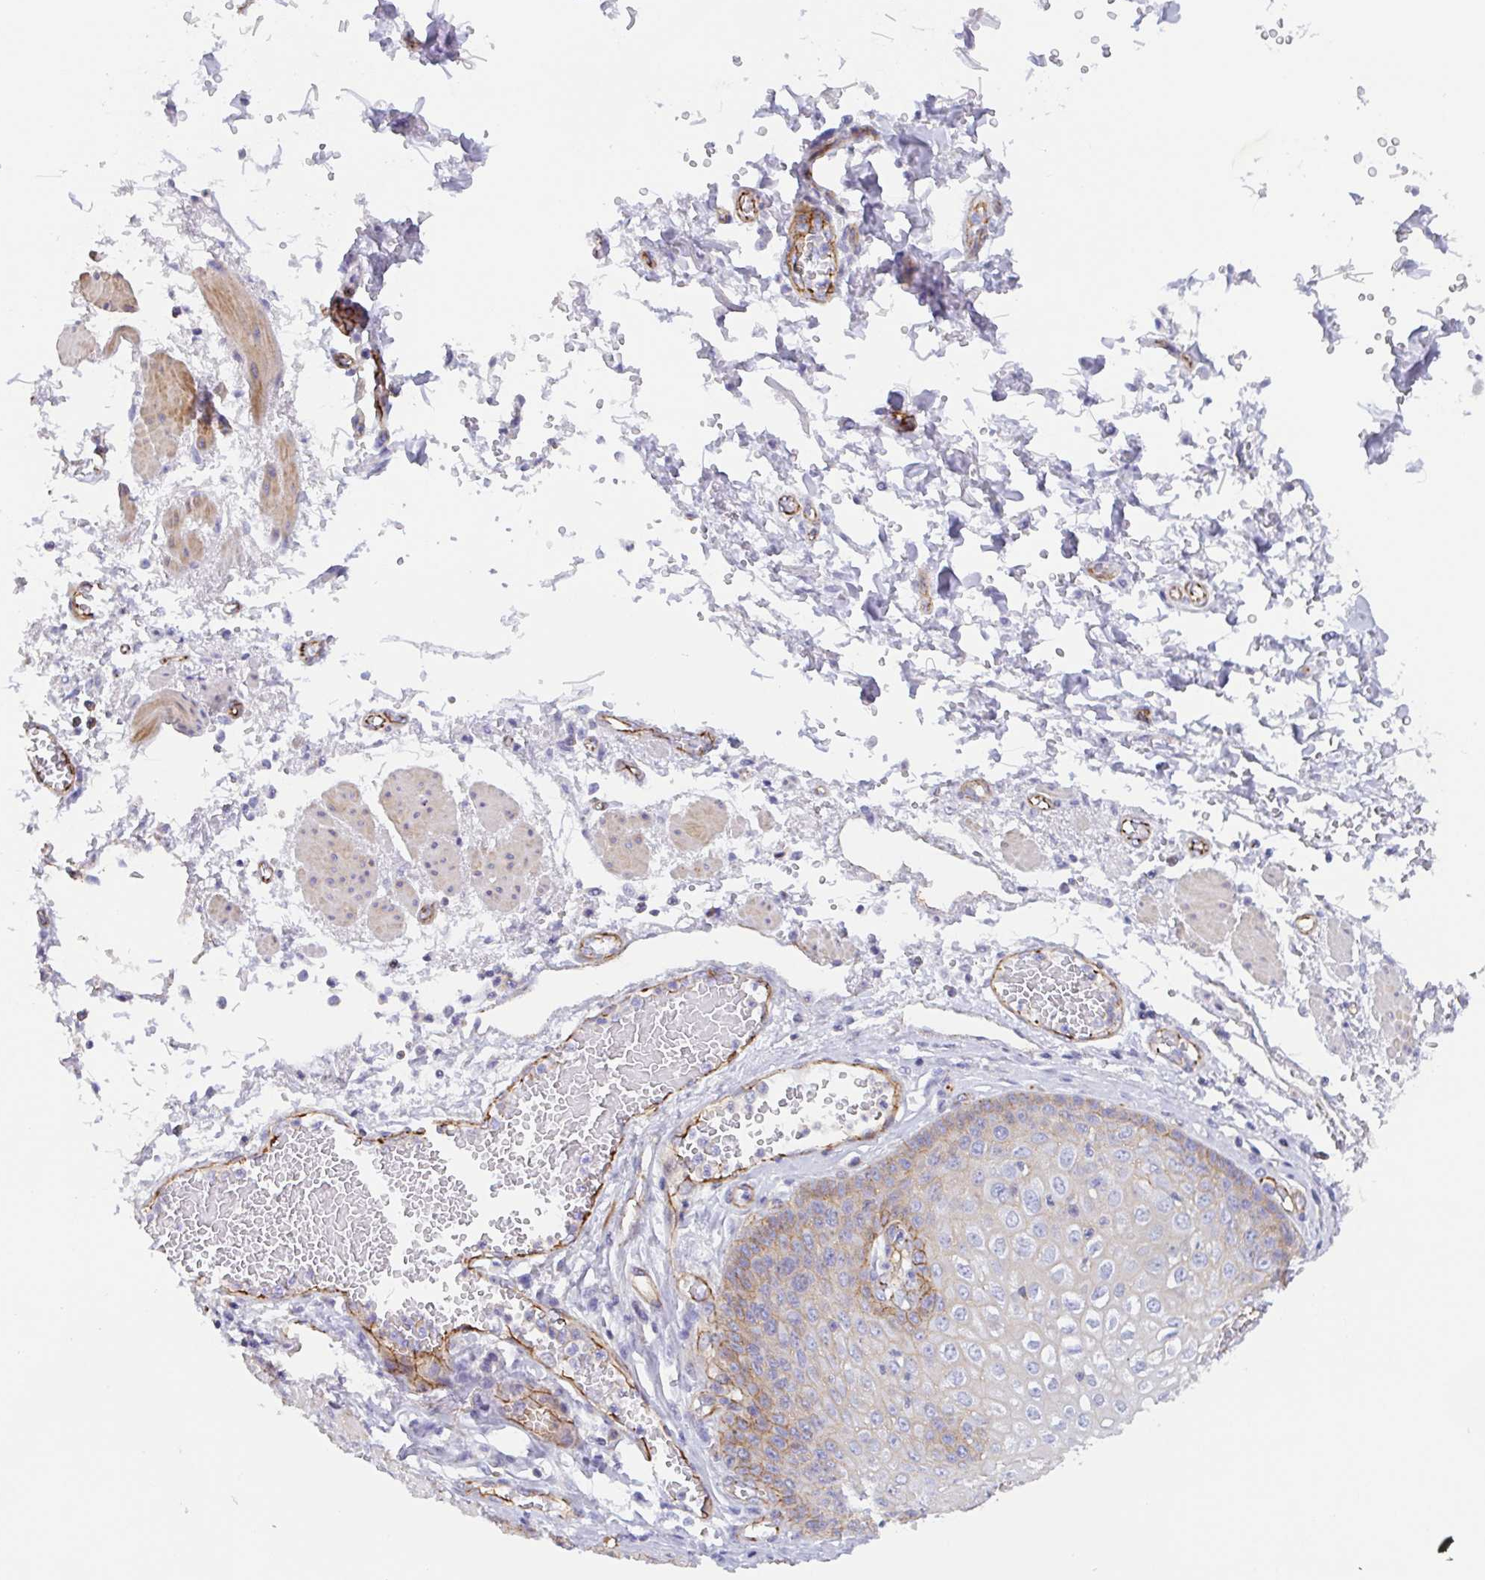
{"staining": {"intensity": "moderate", "quantity": "<25%", "location": "cytoplasmic/membranous"}, "tissue": "esophagus", "cell_type": "Squamous epithelial cells", "image_type": "normal", "snomed": [{"axis": "morphology", "description": "Normal tissue, NOS"}, {"axis": "morphology", "description": "Adenocarcinoma, NOS"}, {"axis": "topography", "description": "Esophagus"}], "caption": "DAB immunohistochemical staining of normal esophagus shows moderate cytoplasmic/membranous protein positivity in about <25% of squamous epithelial cells. The protein is shown in brown color, while the nuclei are stained blue.", "gene": "TRAM2", "patient": {"sex": "male", "age": 81}}